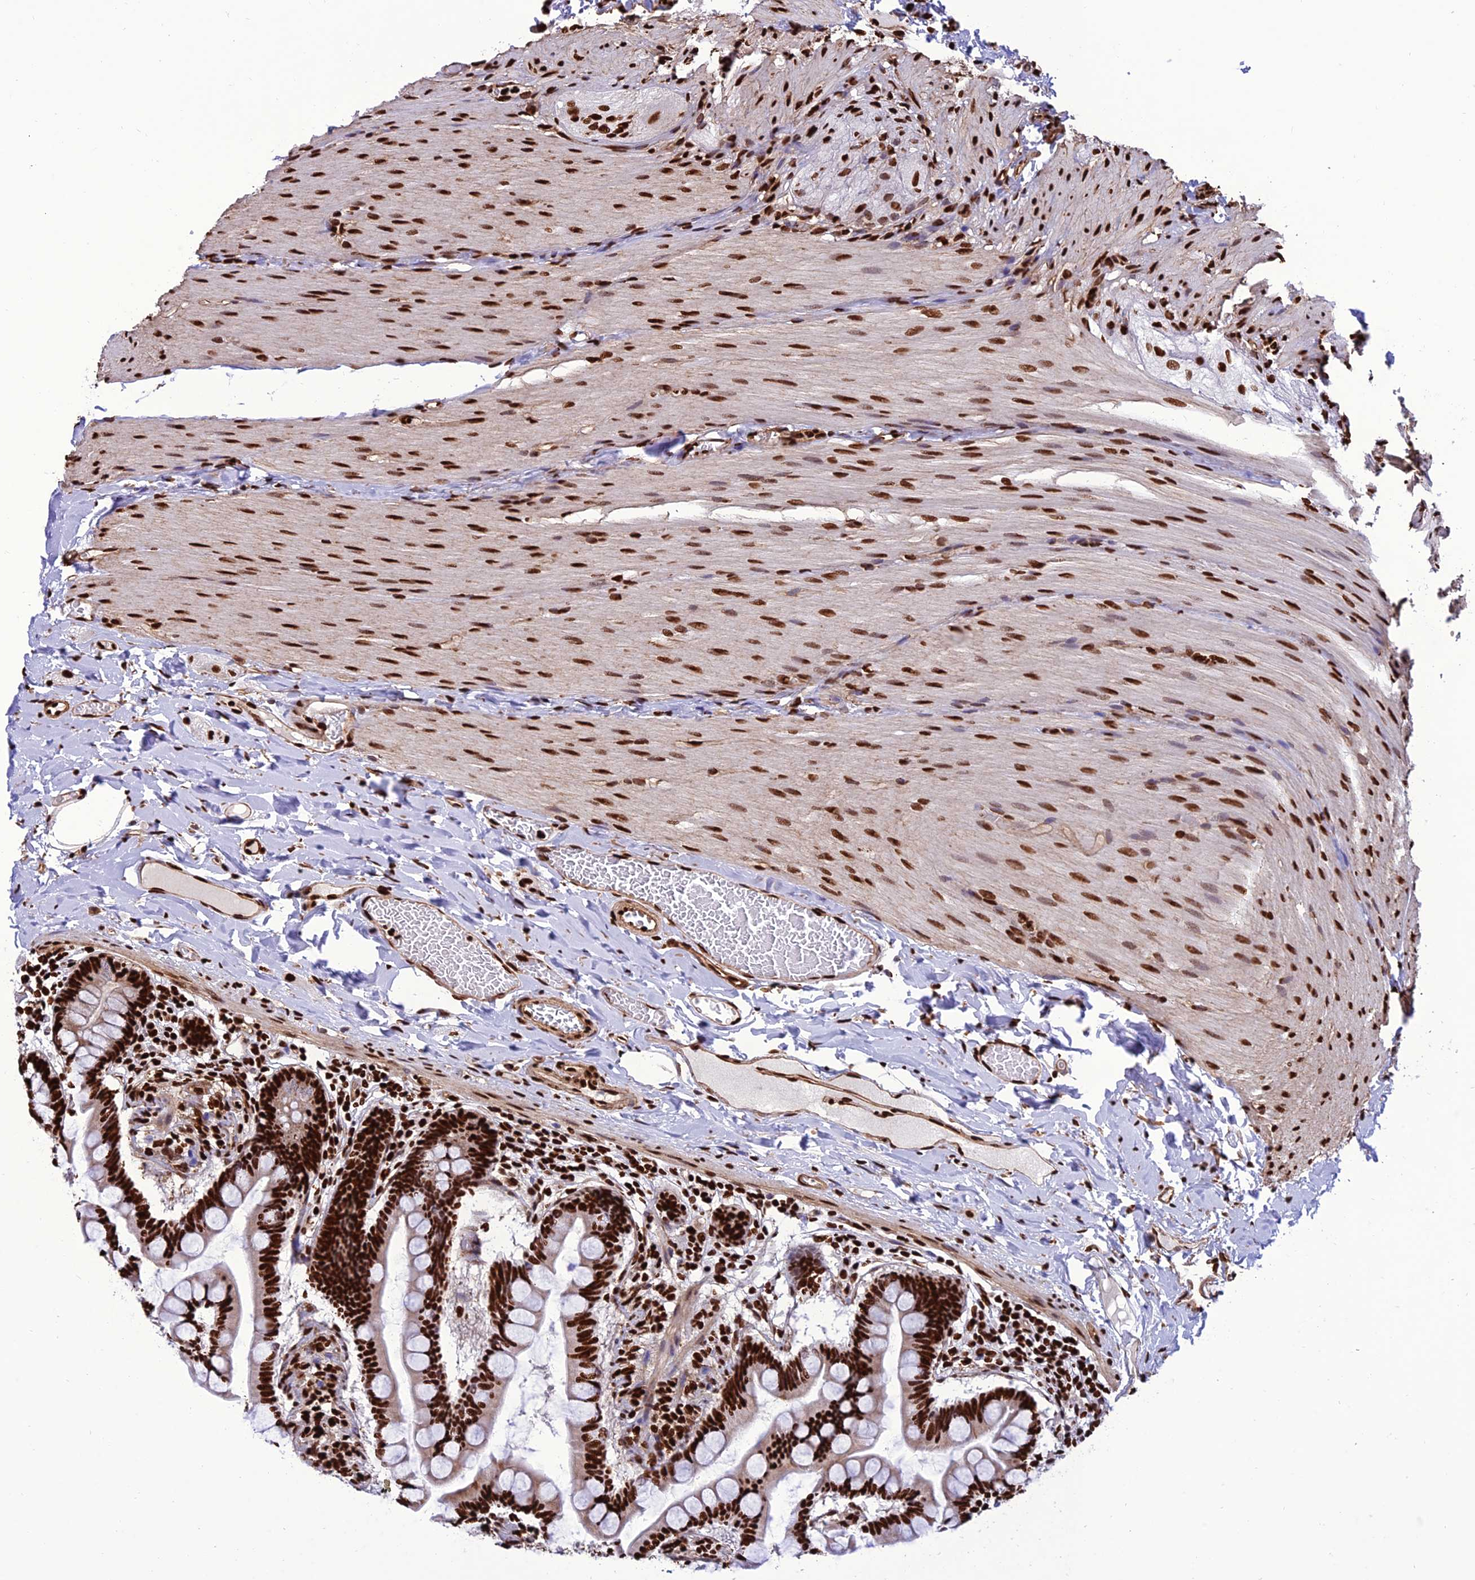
{"staining": {"intensity": "strong", "quantity": ">75%", "location": "nuclear"}, "tissue": "small intestine", "cell_type": "Glandular cells", "image_type": "normal", "snomed": [{"axis": "morphology", "description": "Normal tissue, NOS"}, {"axis": "topography", "description": "Small intestine"}], "caption": "Small intestine was stained to show a protein in brown. There is high levels of strong nuclear positivity in about >75% of glandular cells. Immunohistochemistry (ihc) stains the protein of interest in brown and the nuclei are stained blue.", "gene": "INO80E", "patient": {"sex": "male", "age": 41}}